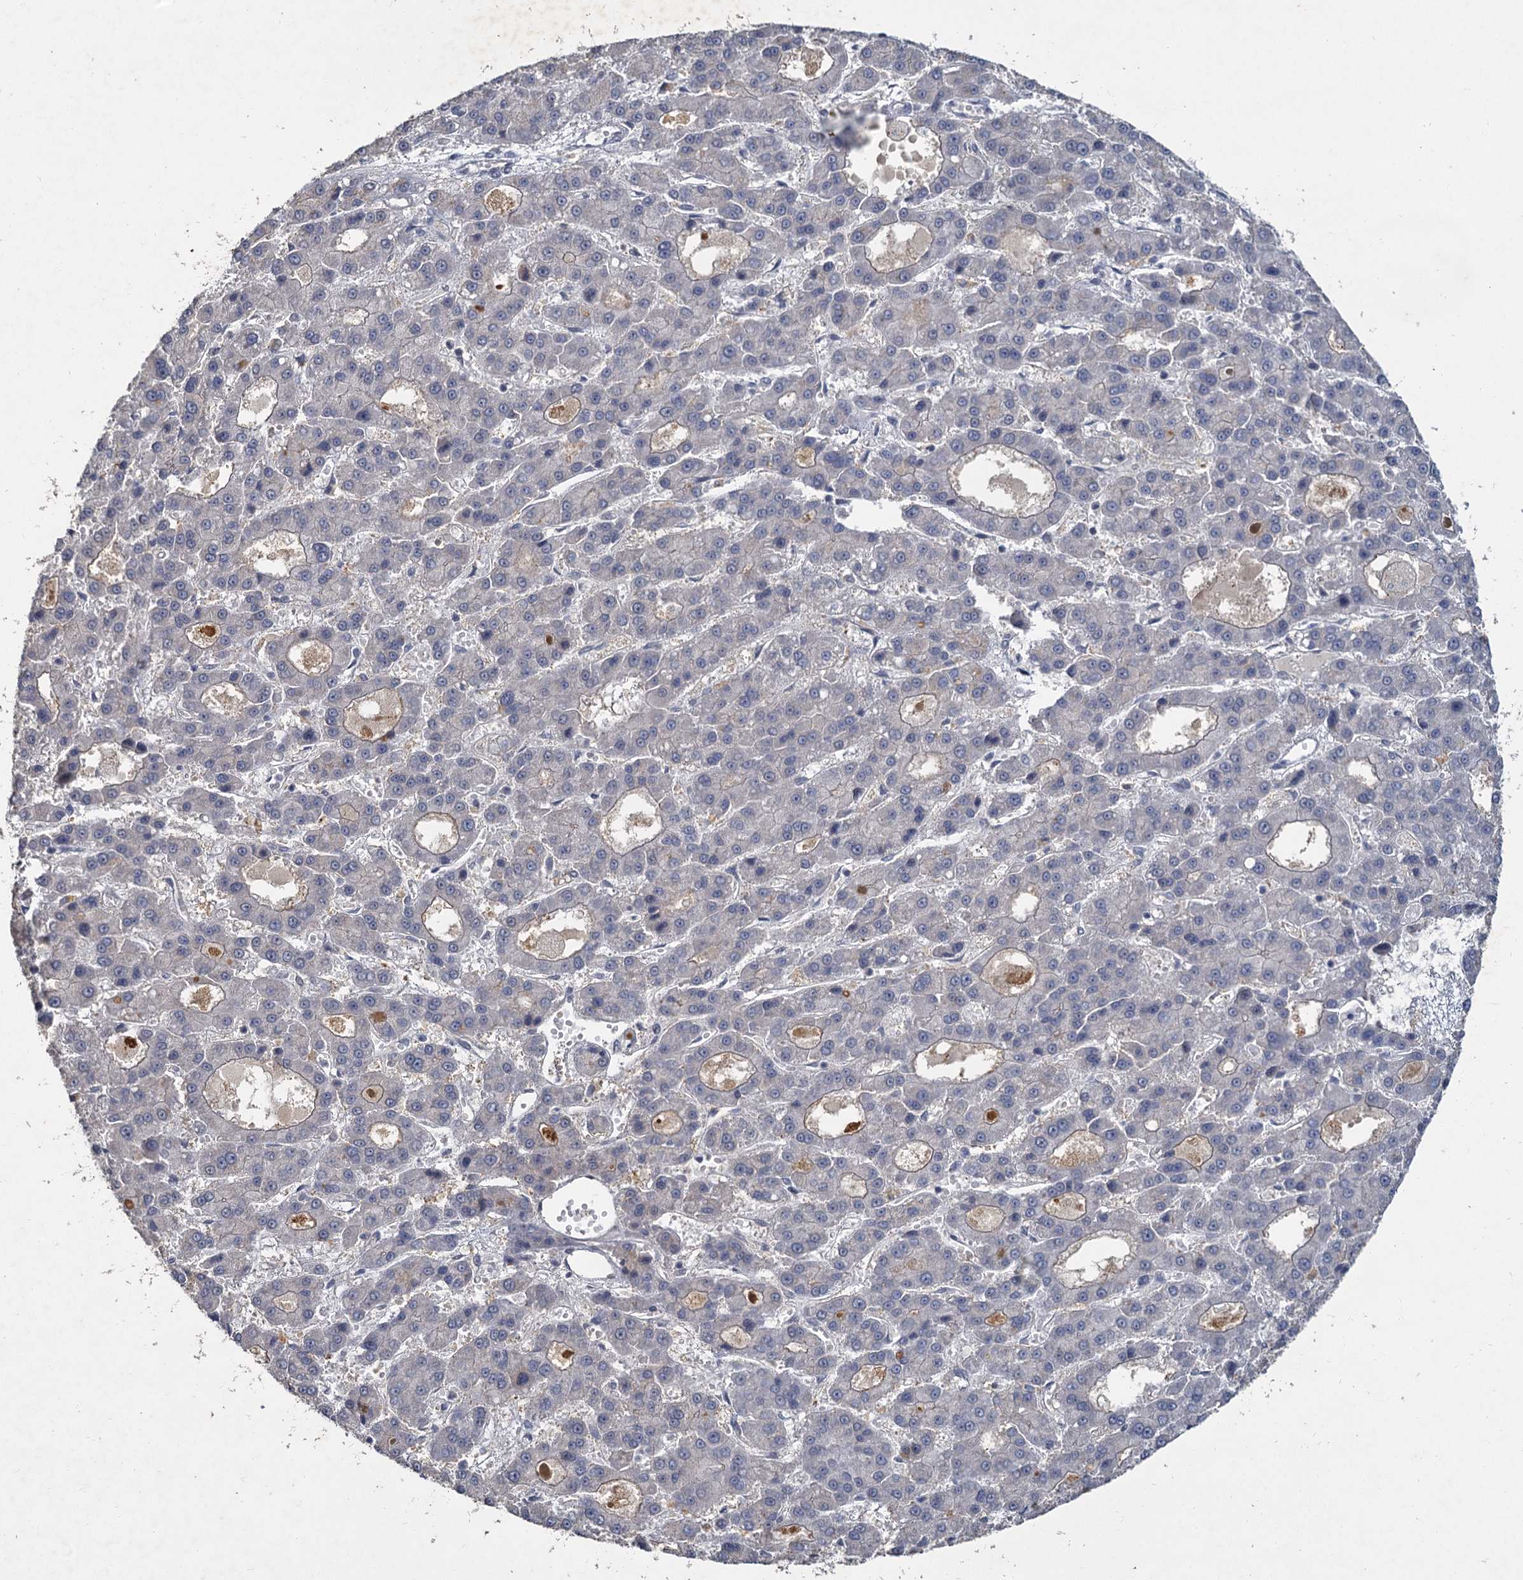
{"staining": {"intensity": "weak", "quantity": "<25%", "location": "cytoplasmic/membranous"}, "tissue": "liver cancer", "cell_type": "Tumor cells", "image_type": "cancer", "snomed": [{"axis": "morphology", "description": "Carcinoma, Hepatocellular, NOS"}, {"axis": "topography", "description": "Liver"}], "caption": "Tumor cells are negative for protein expression in human liver cancer (hepatocellular carcinoma). Nuclei are stained in blue.", "gene": "MUCL1", "patient": {"sex": "male", "age": 70}}